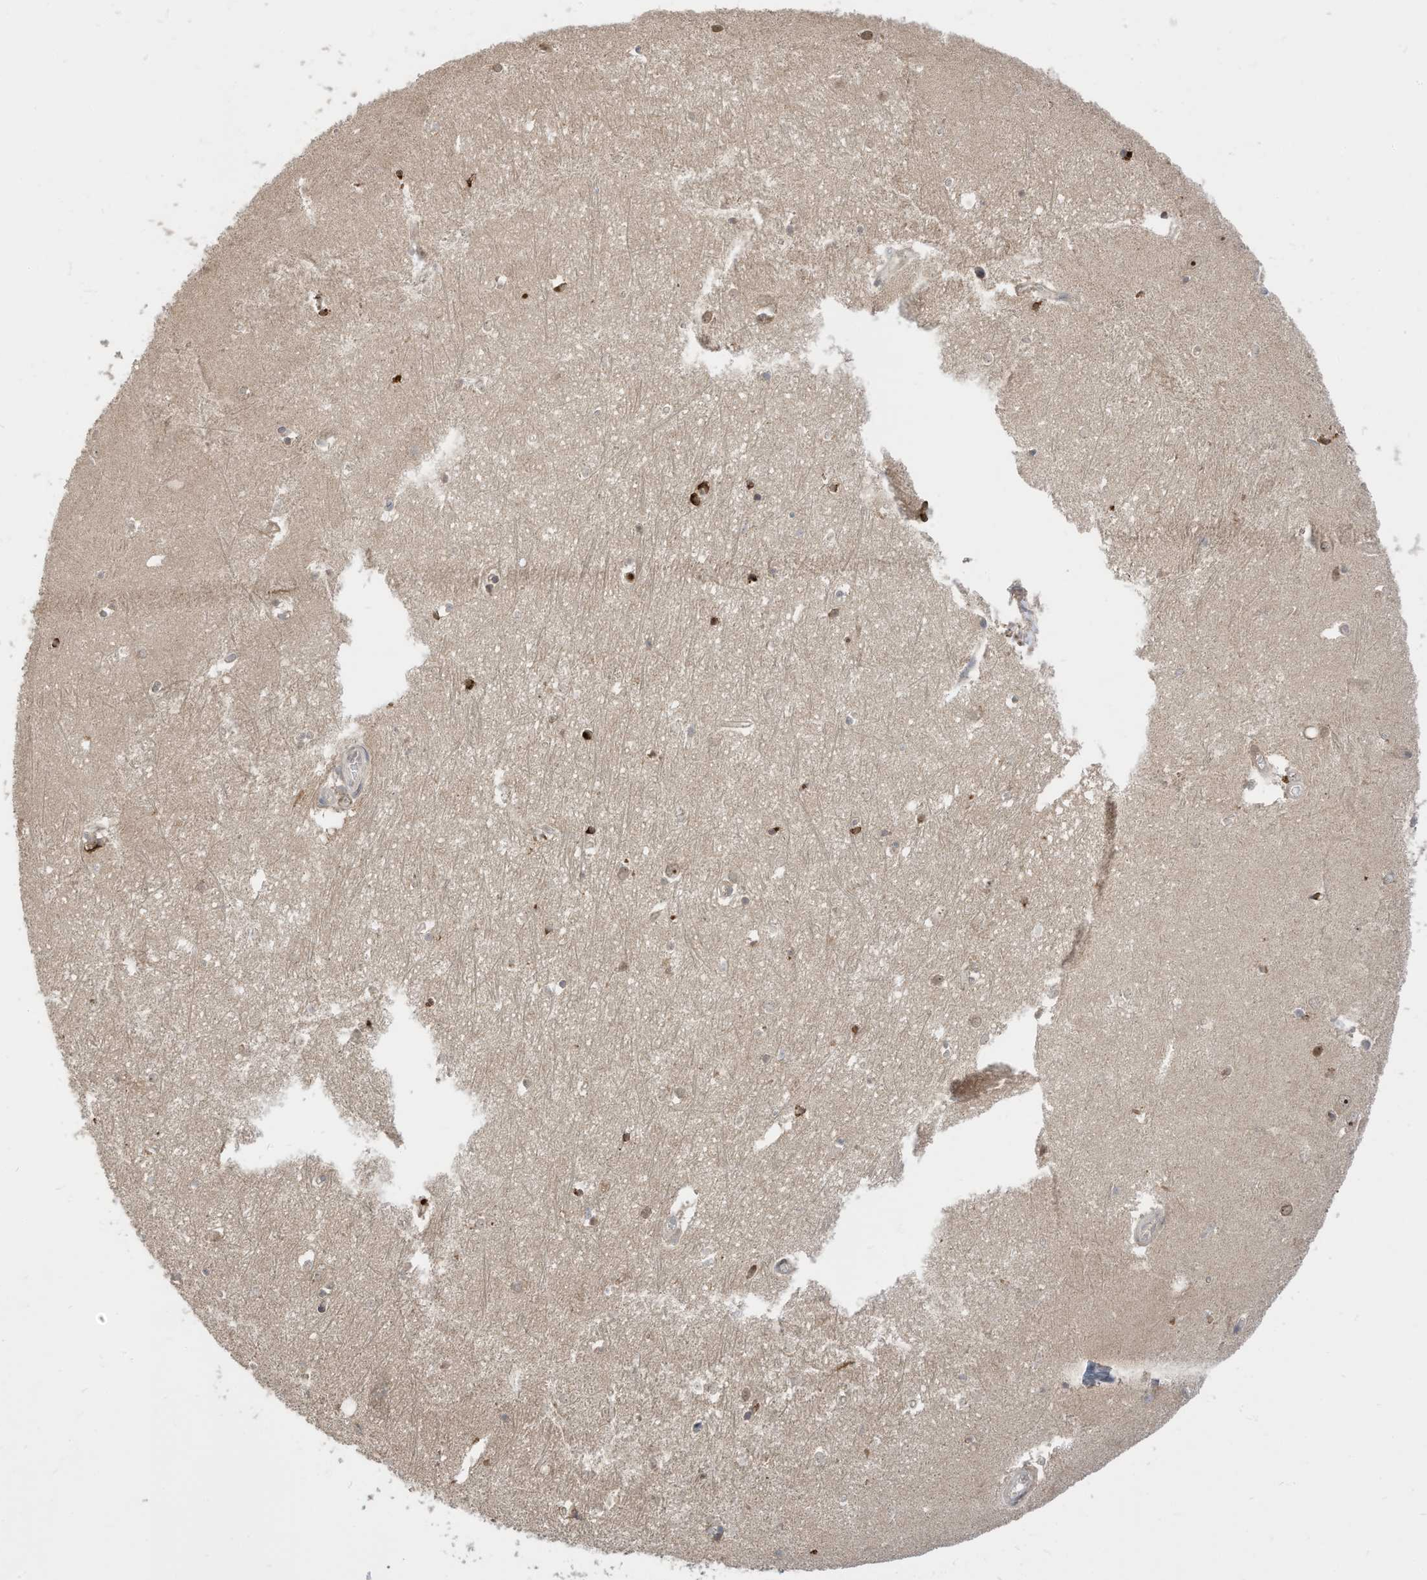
{"staining": {"intensity": "negative", "quantity": "none", "location": "none"}, "tissue": "hippocampus", "cell_type": "Glial cells", "image_type": "normal", "snomed": [{"axis": "morphology", "description": "Normal tissue, NOS"}, {"axis": "topography", "description": "Hippocampus"}], "caption": "Photomicrograph shows no significant protein staining in glial cells of unremarkable hippocampus. (DAB (3,3'-diaminobenzidine) immunohistochemistry, high magnification).", "gene": "CNKSR1", "patient": {"sex": "female", "age": 64}}